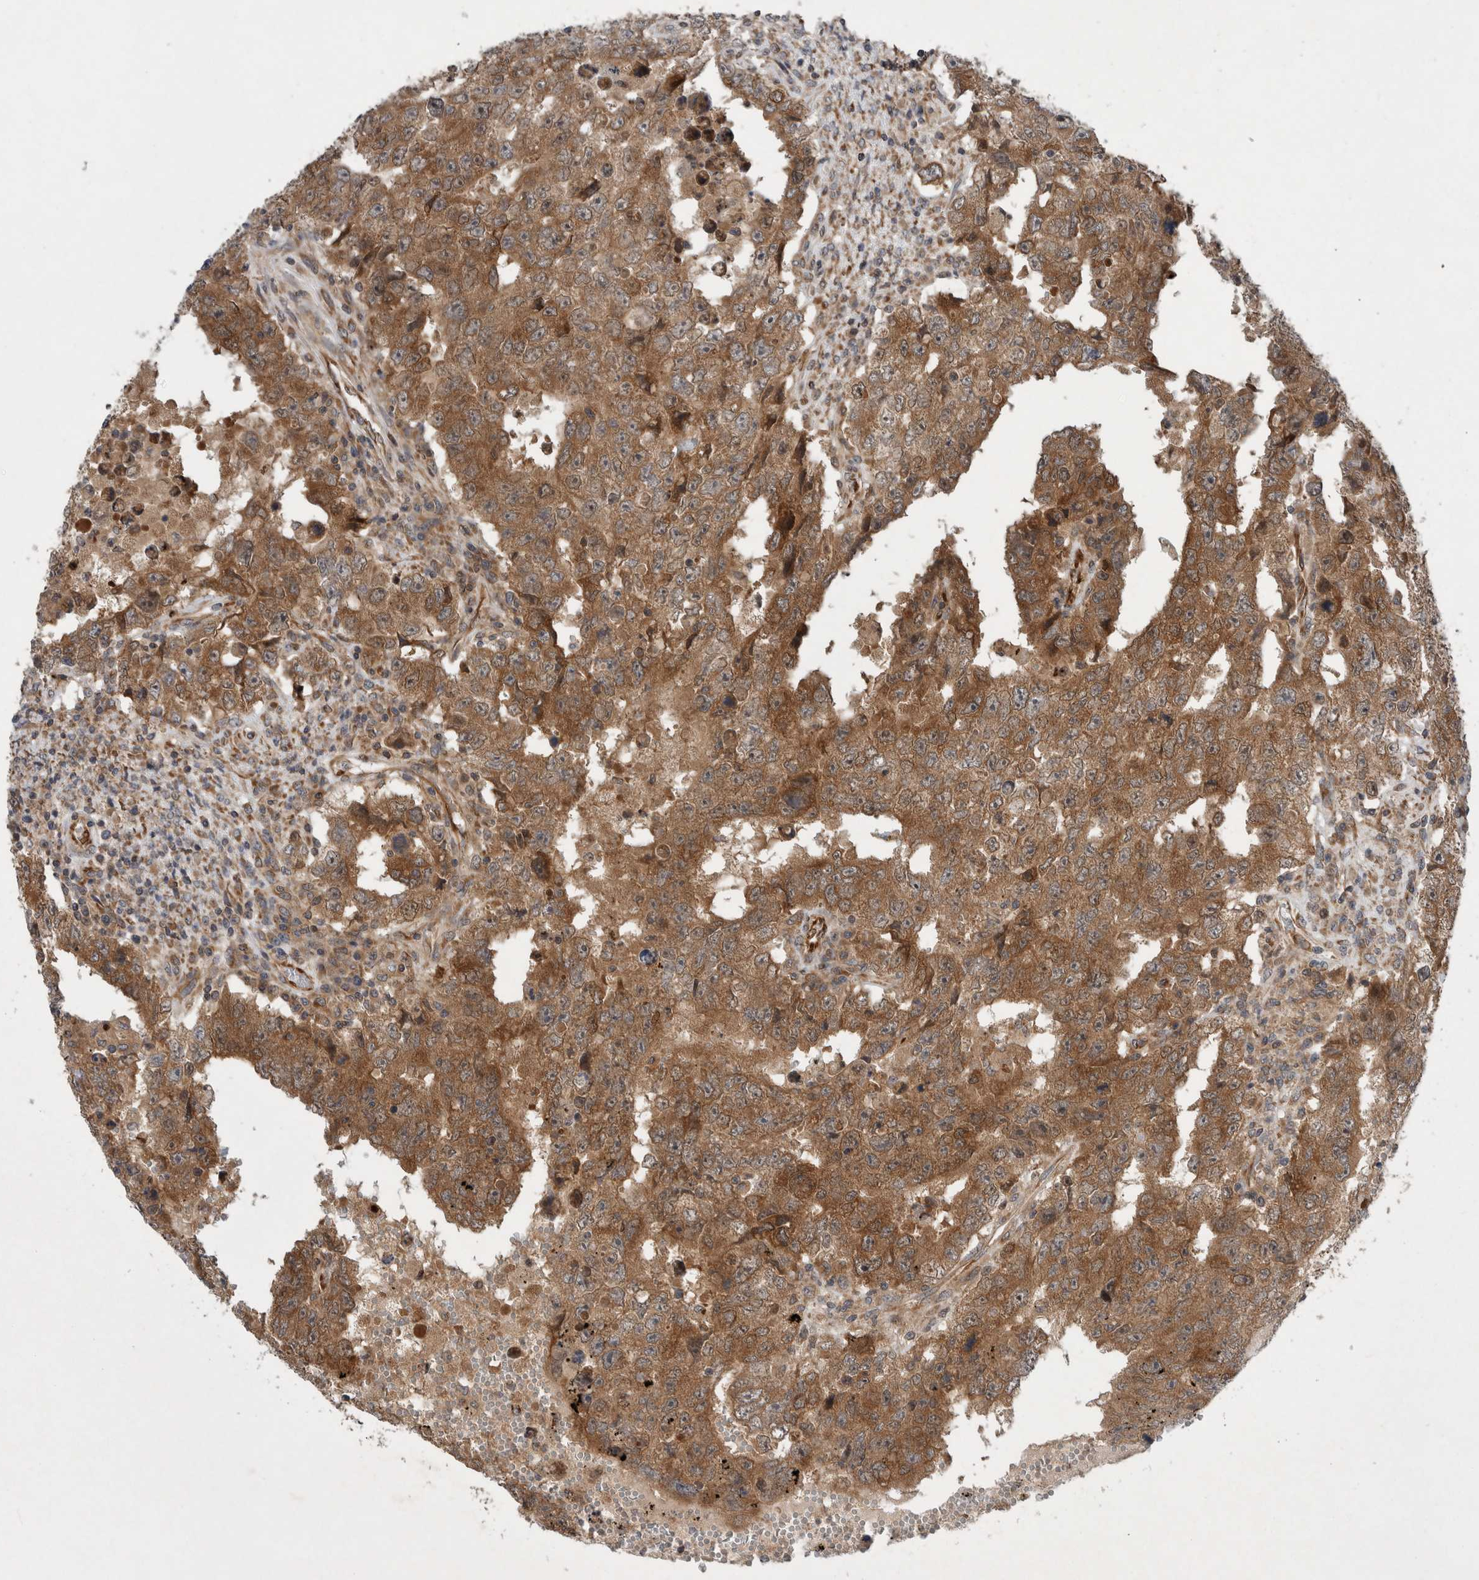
{"staining": {"intensity": "moderate", "quantity": ">75%", "location": "cytoplasmic/membranous"}, "tissue": "testis cancer", "cell_type": "Tumor cells", "image_type": "cancer", "snomed": [{"axis": "morphology", "description": "Carcinoma, Embryonal, NOS"}, {"axis": "topography", "description": "Testis"}], "caption": "High-power microscopy captured an immunohistochemistry (IHC) histopathology image of testis embryonal carcinoma, revealing moderate cytoplasmic/membranous staining in about >75% of tumor cells.", "gene": "PDCD2", "patient": {"sex": "male", "age": 26}}